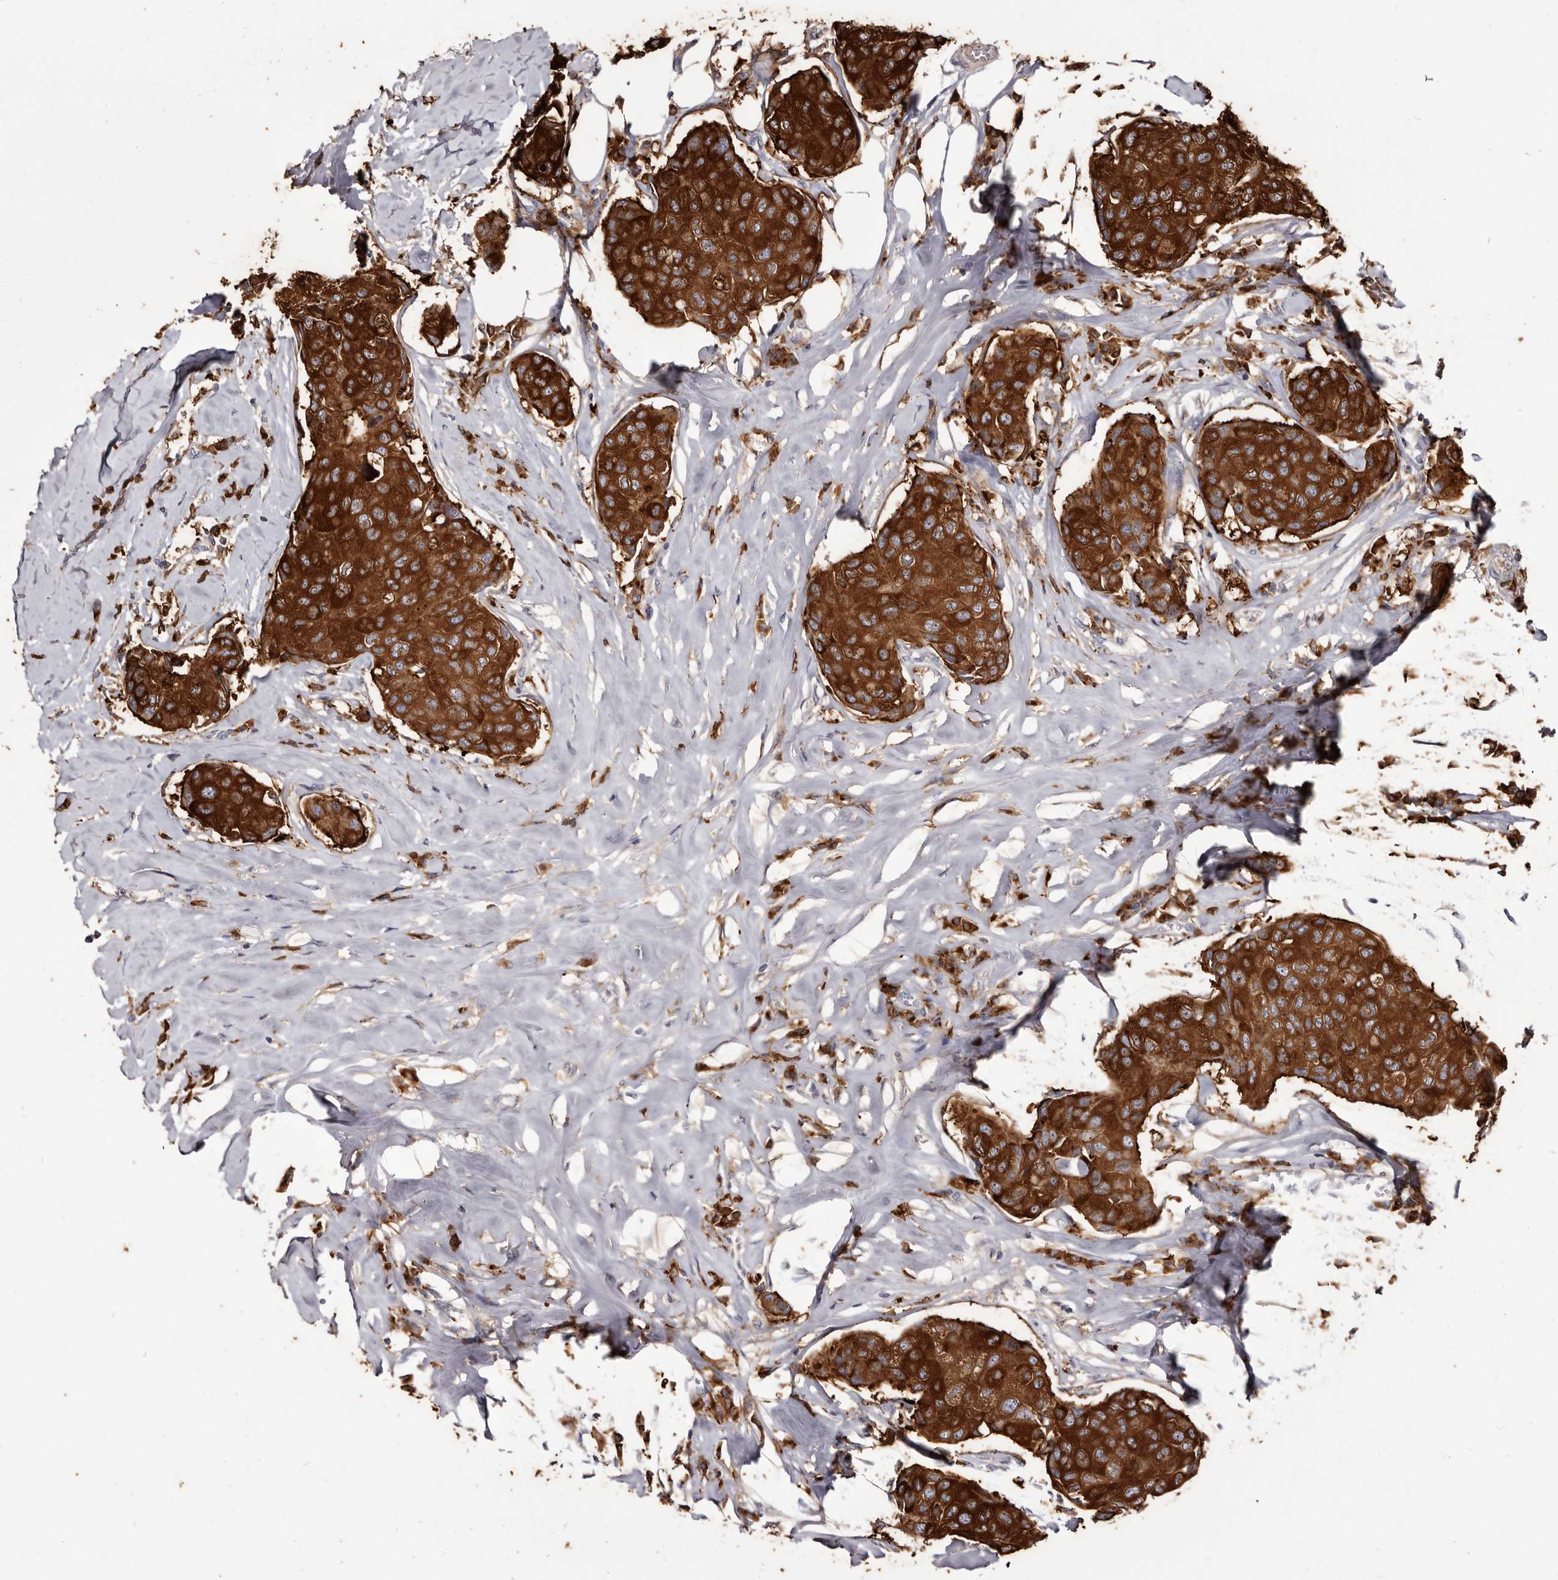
{"staining": {"intensity": "strong", "quantity": ">75%", "location": "cytoplasmic/membranous"}, "tissue": "breast cancer", "cell_type": "Tumor cells", "image_type": "cancer", "snomed": [{"axis": "morphology", "description": "Duct carcinoma"}, {"axis": "topography", "description": "Breast"}], "caption": "Immunohistochemistry micrograph of breast cancer (infiltrating ductal carcinoma) stained for a protein (brown), which exhibits high levels of strong cytoplasmic/membranous expression in about >75% of tumor cells.", "gene": "TPD52", "patient": {"sex": "female", "age": 80}}